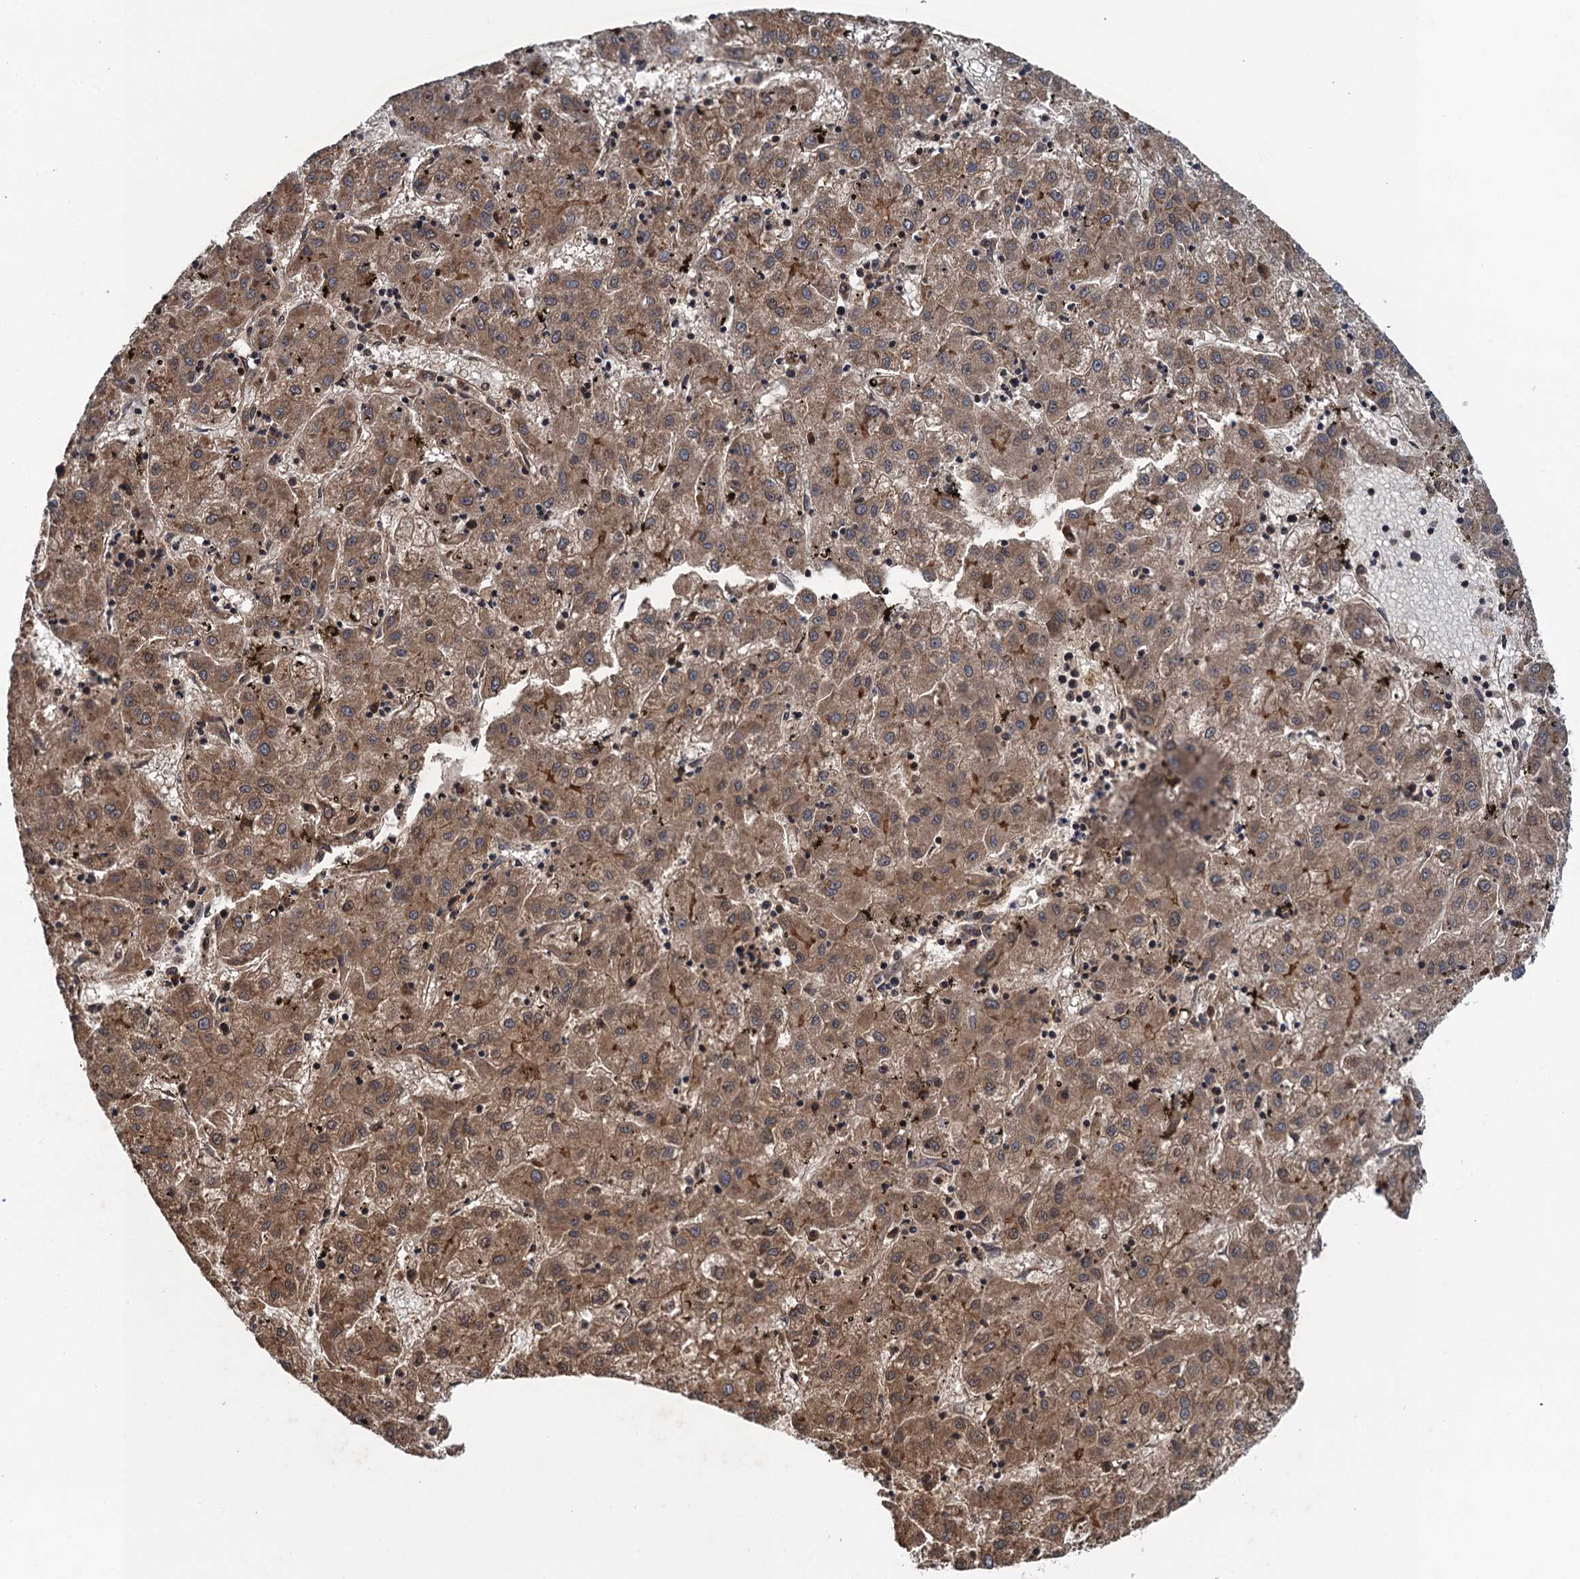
{"staining": {"intensity": "strong", "quantity": ">75%", "location": "cytoplasmic/membranous"}, "tissue": "liver cancer", "cell_type": "Tumor cells", "image_type": "cancer", "snomed": [{"axis": "morphology", "description": "Carcinoma, Hepatocellular, NOS"}, {"axis": "topography", "description": "Liver"}], "caption": "Liver cancer (hepatocellular carcinoma) stained with immunohistochemistry shows strong cytoplasmic/membranous expression in about >75% of tumor cells.", "gene": "GLE1", "patient": {"sex": "male", "age": 72}}